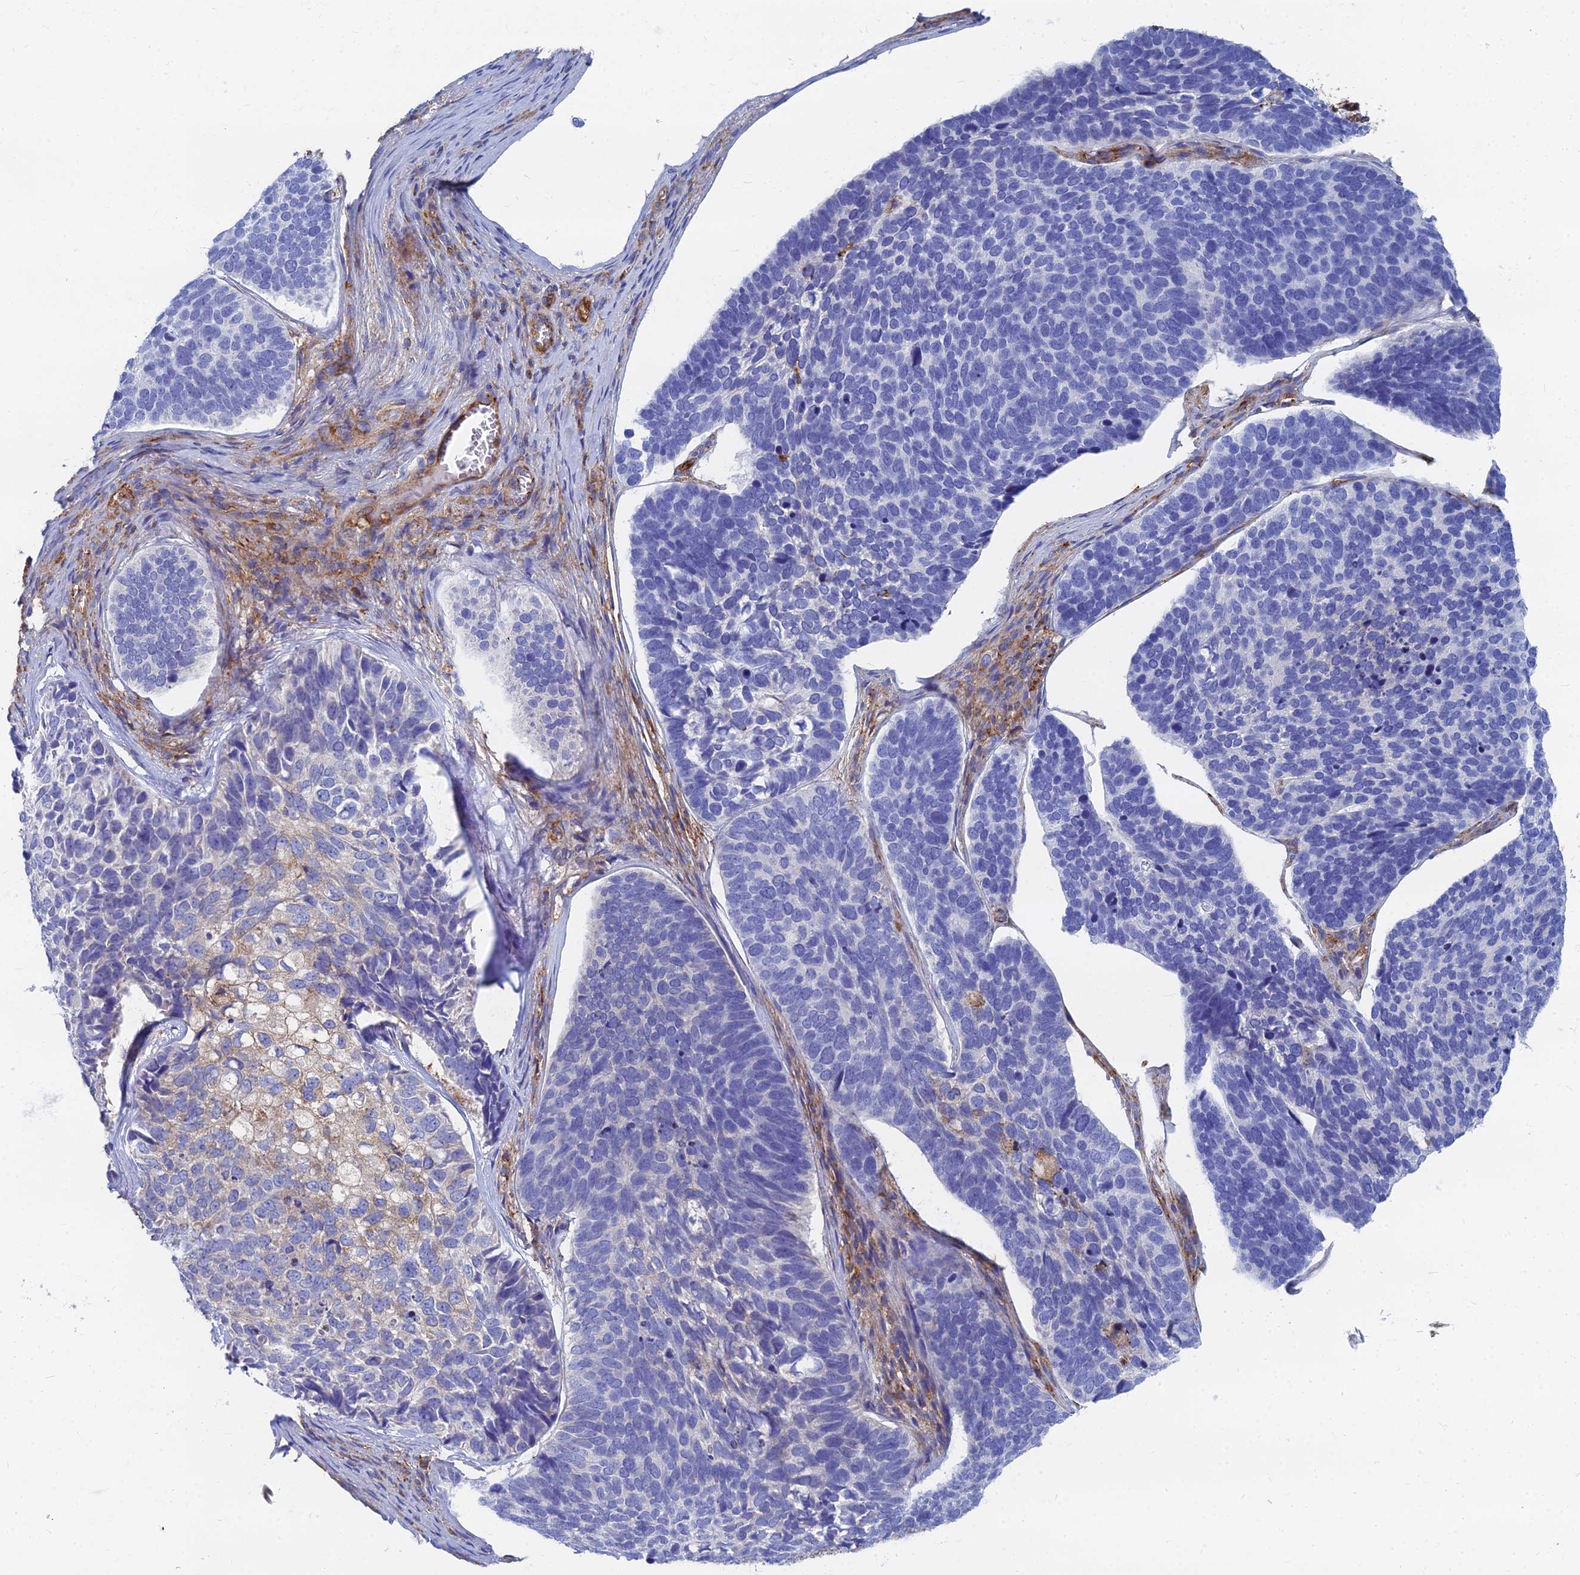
{"staining": {"intensity": "negative", "quantity": "none", "location": "none"}, "tissue": "skin cancer", "cell_type": "Tumor cells", "image_type": "cancer", "snomed": [{"axis": "morphology", "description": "Basal cell carcinoma"}, {"axis": "topography", "description": "Skin"}], "caption": "Immunohistochemistry micrograph of skin basal cell carcinoma stained for a protein (brown), which shows no staining in tumor cells.", "gene": "GPR42", "patient": {"sex": "male", "age": 62}}